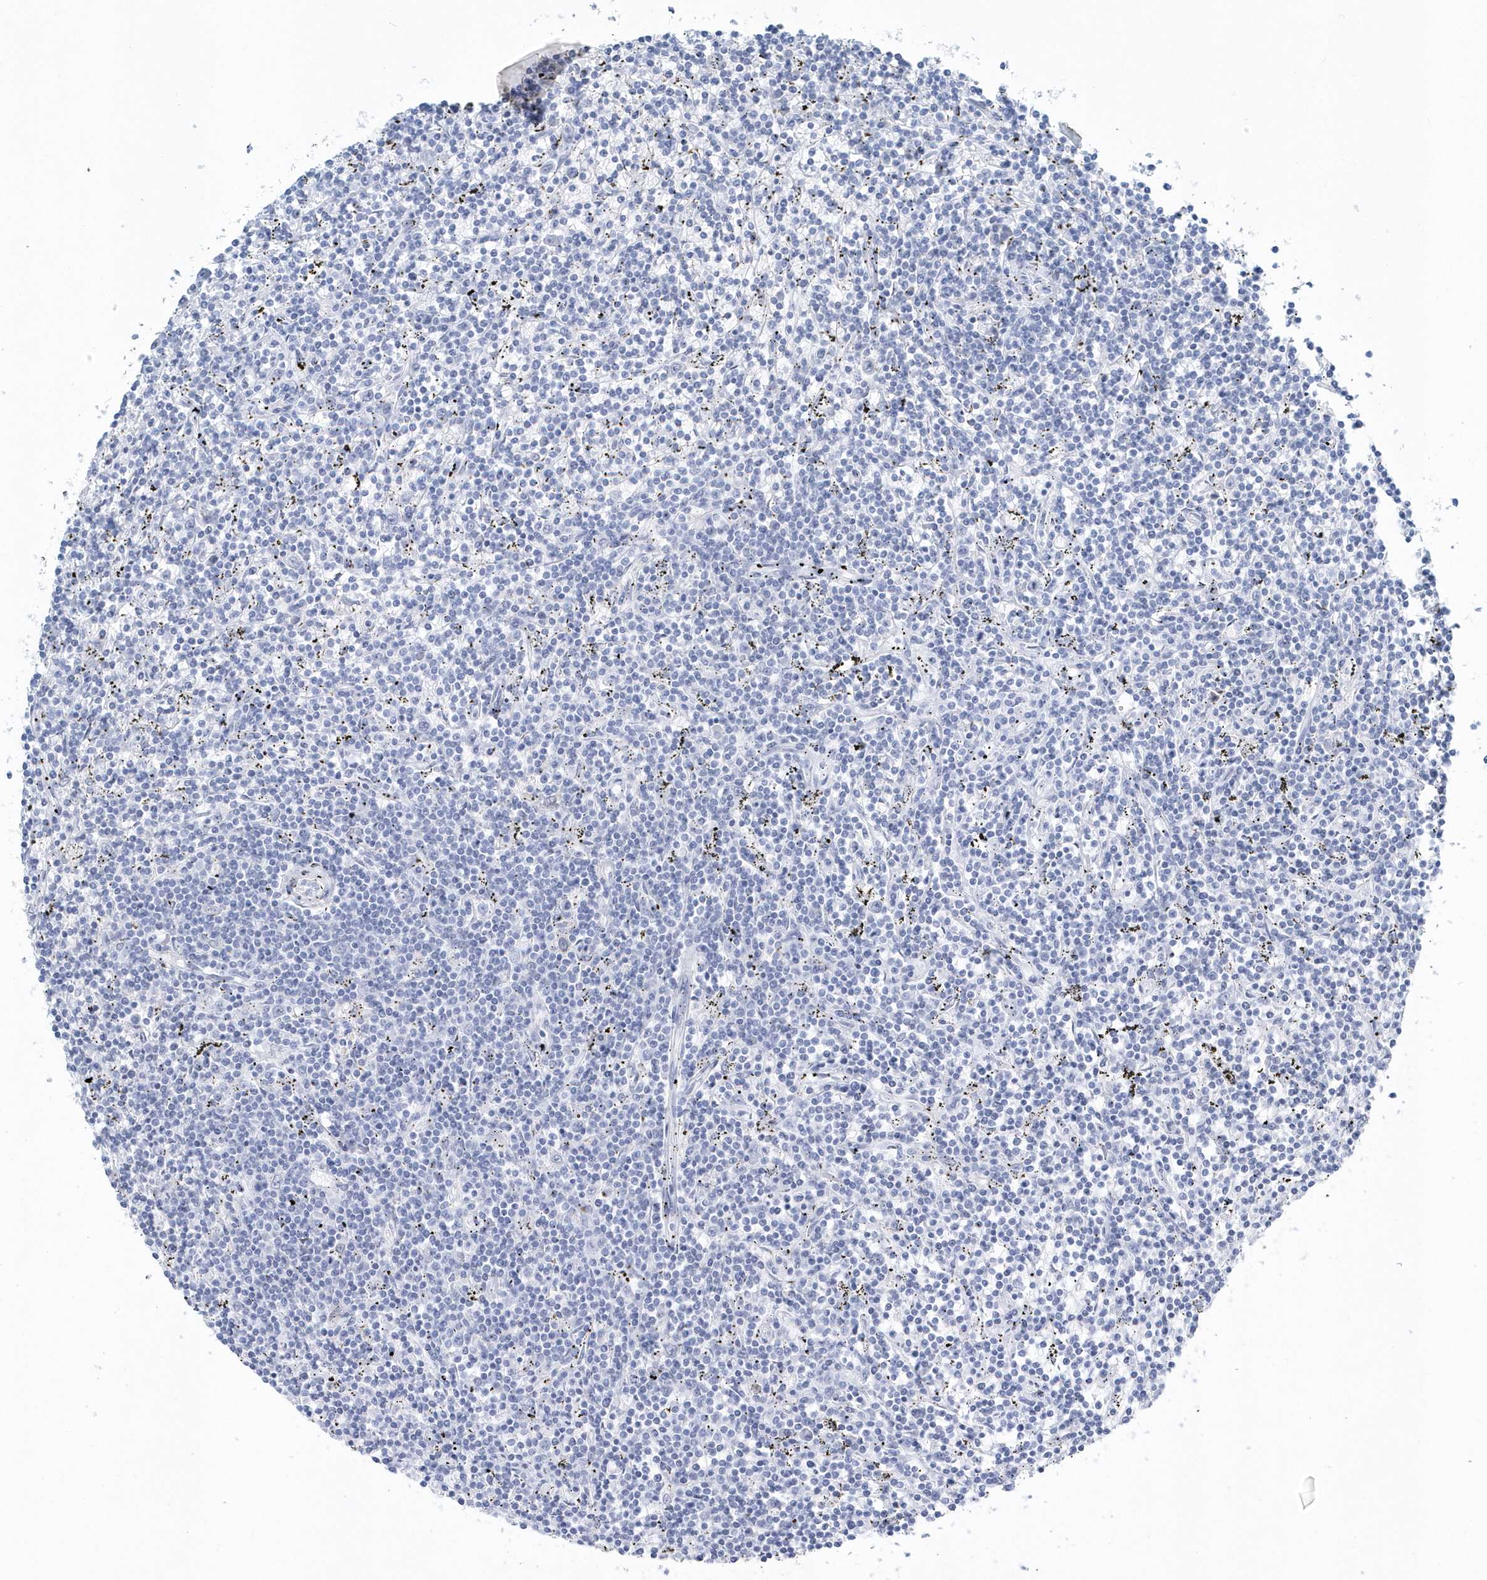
{"staining": {"intensity": "negative", "quantity": "none", "location": "none"}, "tissue": "lymphoma", "cell_type": "Tumor cells", "image_type": "cancer", "snomed": [{"axis": "morphology", "description": "Malignant lymphoma, non-Hodgkin's type, Low grade"}, {"axis": "topography", "description": "Spleen"}], "caption": "High power microscopy micrograph of an IHC photomicrograph of lymphoma, revealing no significant positivity in tumor cells.", "gene": "PTPRO", "patient": {"sex": "male", "age": 76}}